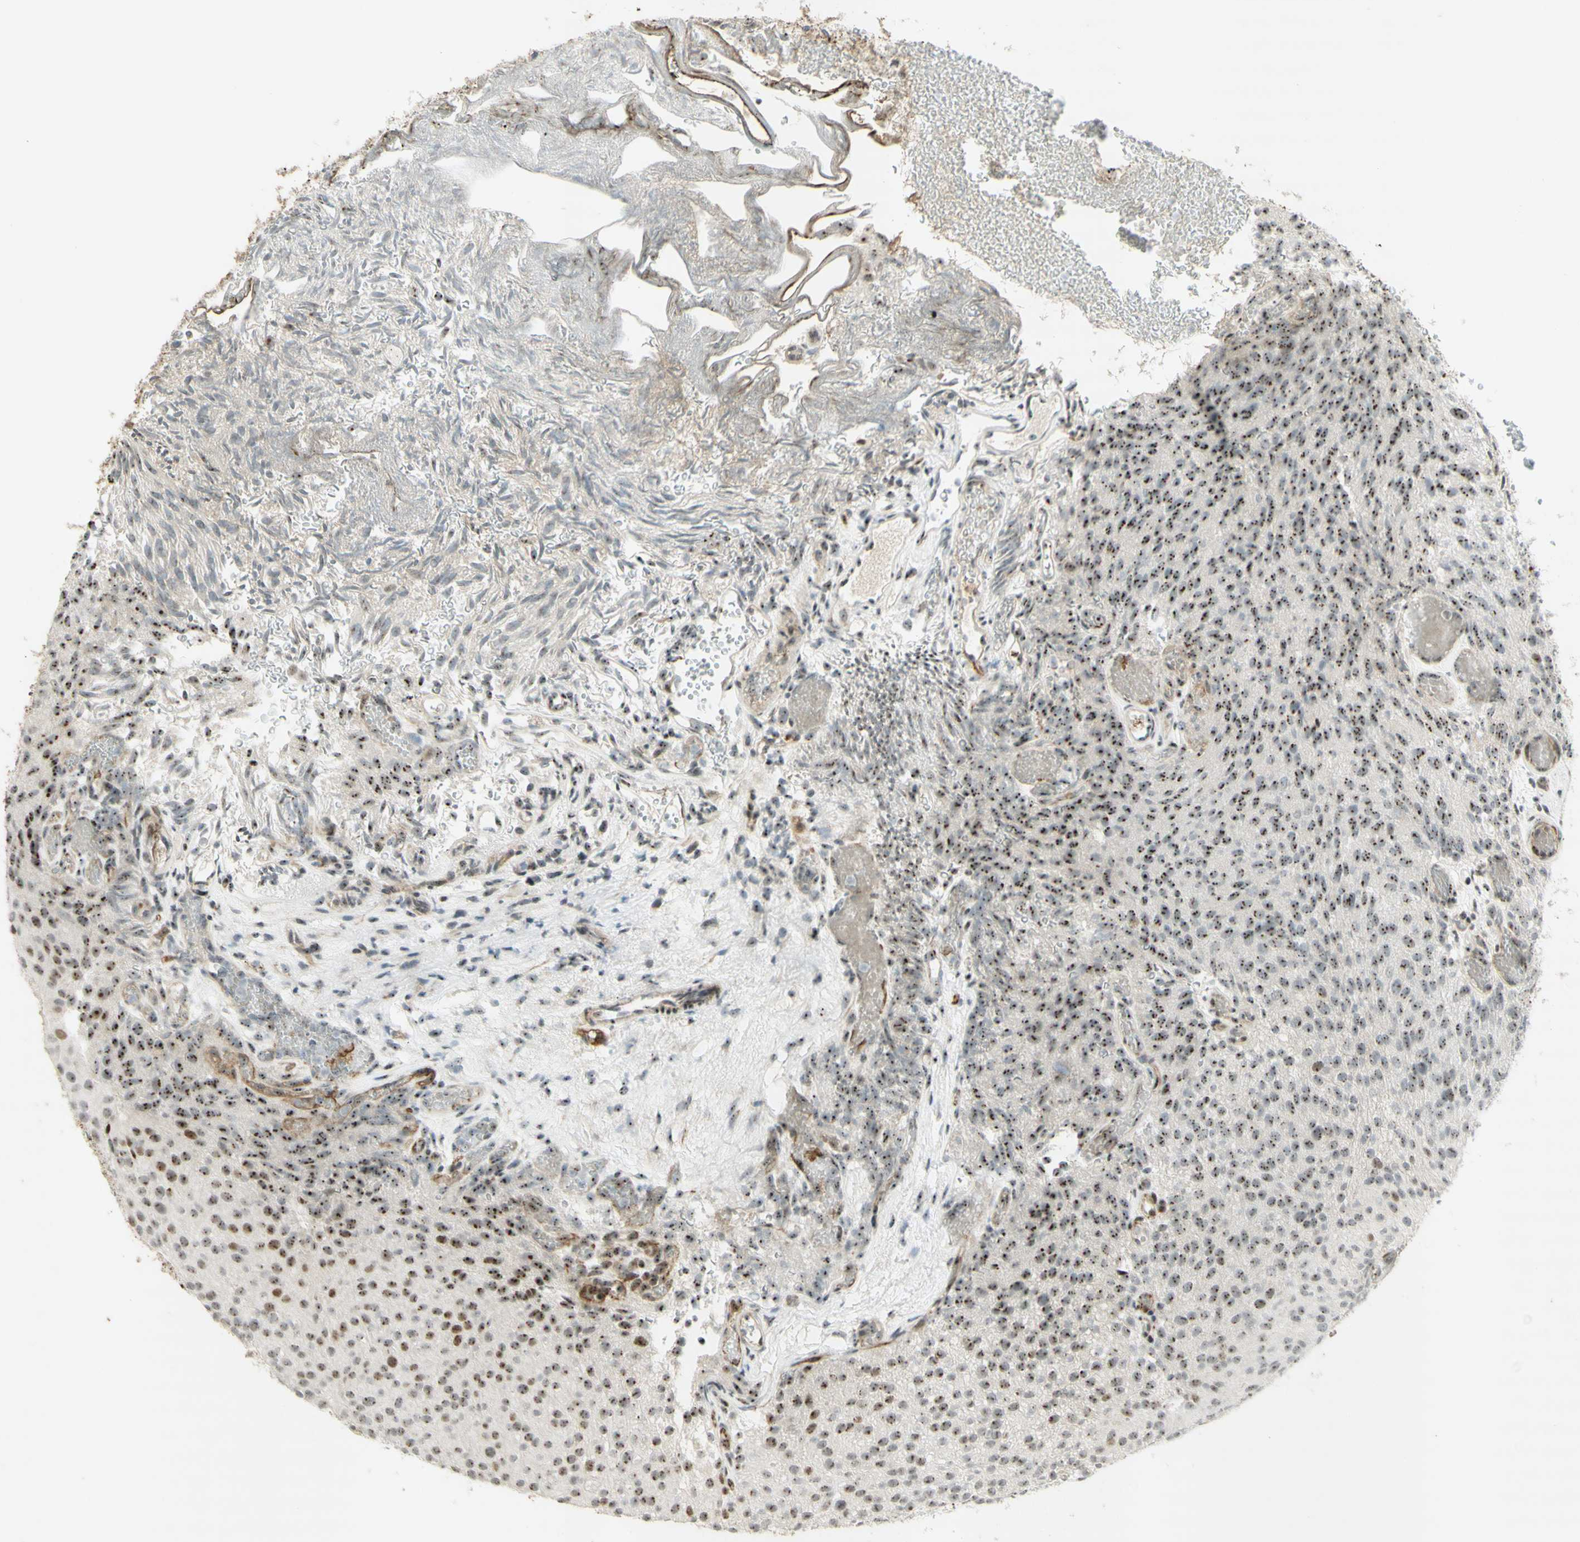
{"staining": {"intensity": "moderate", "quantity": ">75%", "location": "nuclear"}, "tissue": "urothelial cancer", "cell_type": "Tumor cells", "image_type": "cancer", "snomed": [{"axis": "morphology", "description": "Urothelial carcinoma, Low grade"}, {"axis": "topography", "description": "Urinary bladder"}], "caption": "A brown stain labels moderate nuclear positivity of a protein in low-grade urothelial carcinoma tumor cells.", "gene": "IRF1", "patient": {"sex": "male", "age": 78}}